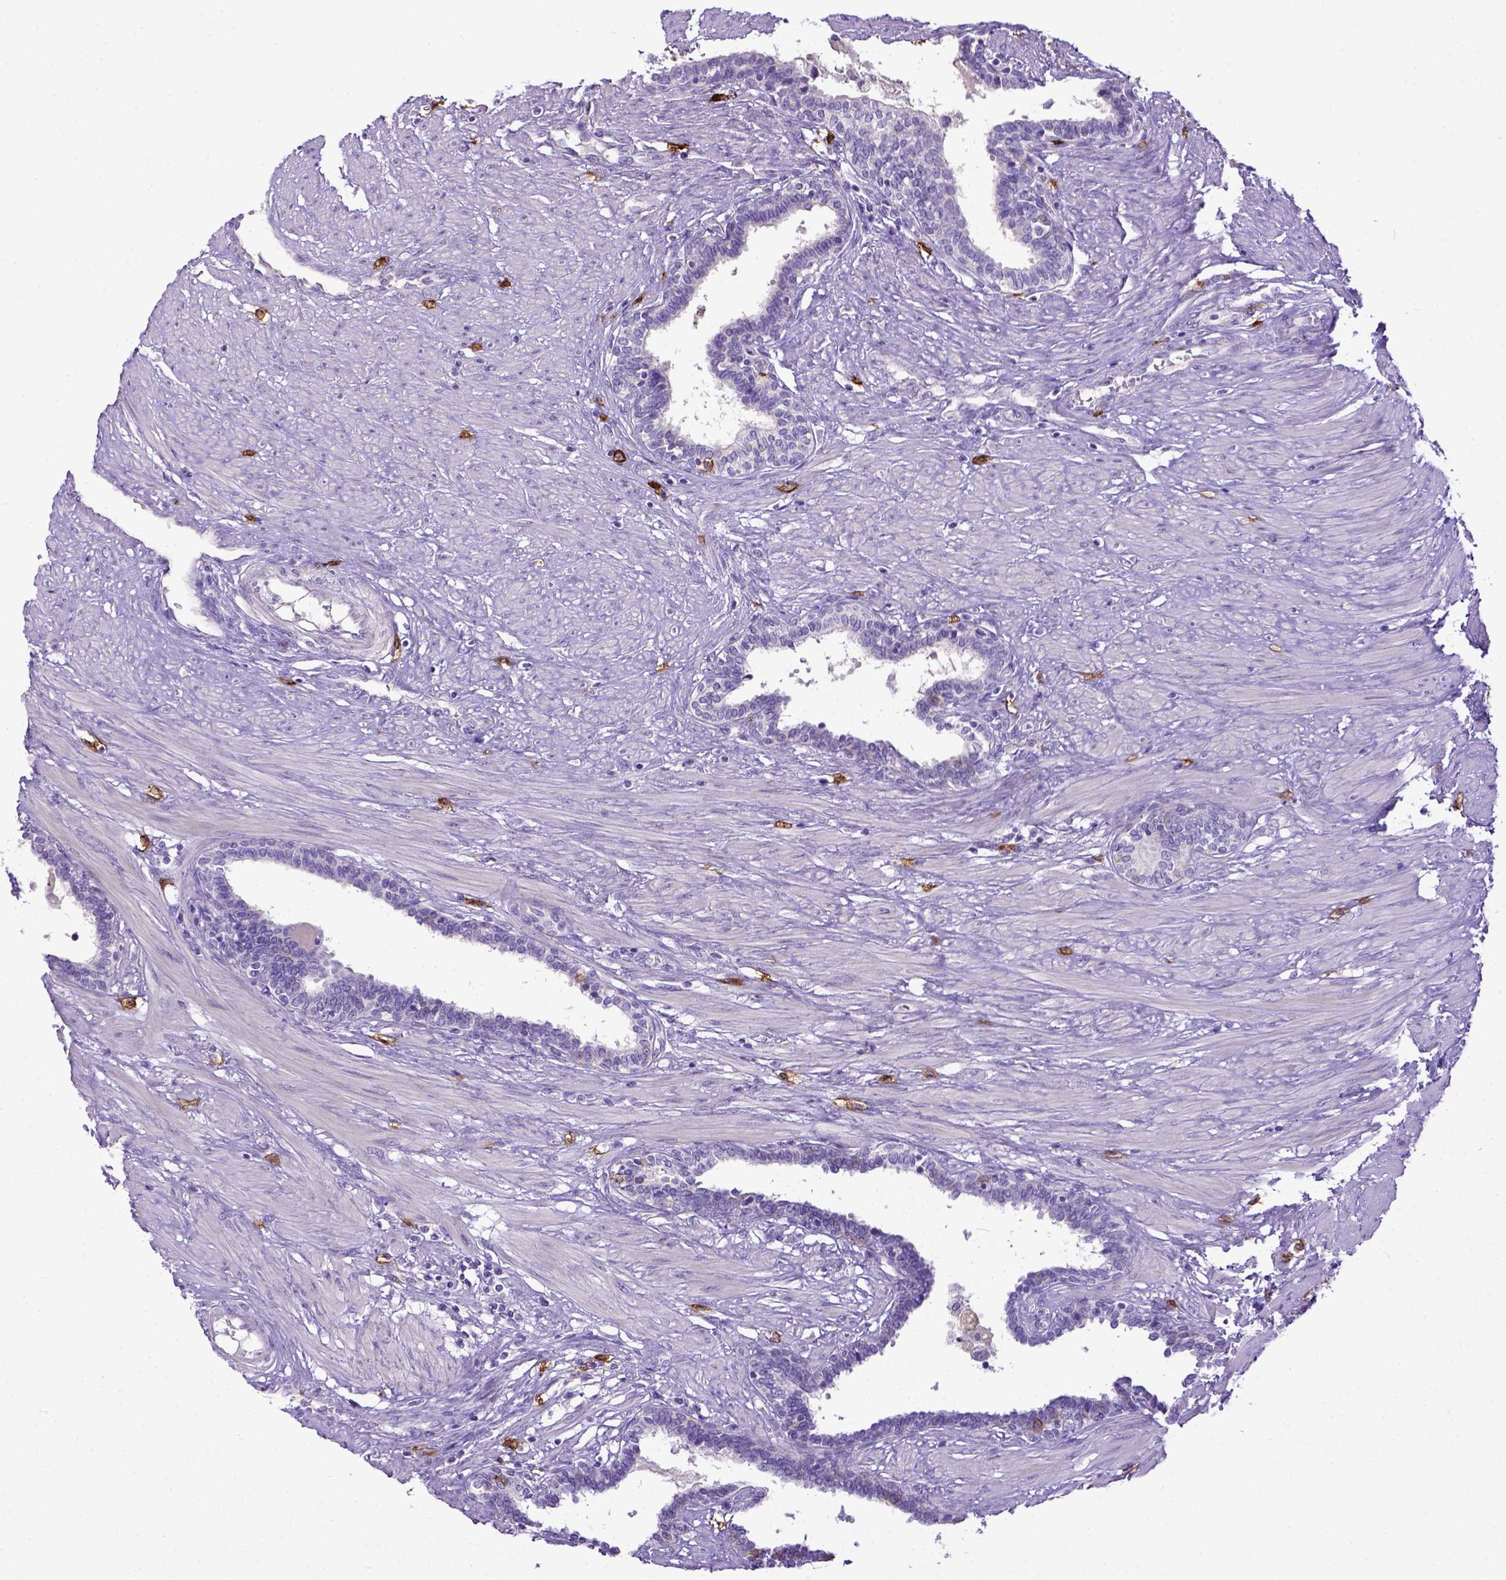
{"staining": {"intensity": "negative", "quantity": "none", "location": "none"}, "tissue": "prostate", "cell_type": "Glandular cells", "image_type": "normal", "snomed": [{"axis": "morphology", "description": "Normal tissue, NOS"}, {"axis": "topography", "description": "Prostate"}], "caption": "A high-resolution photomicrograph shows immunohistochemistry staining of unremarkable prostate, which demonstrates no significant expression in glandular cells.", "gene": "KIT", "patient": {"sex": "male", "age": 55}}